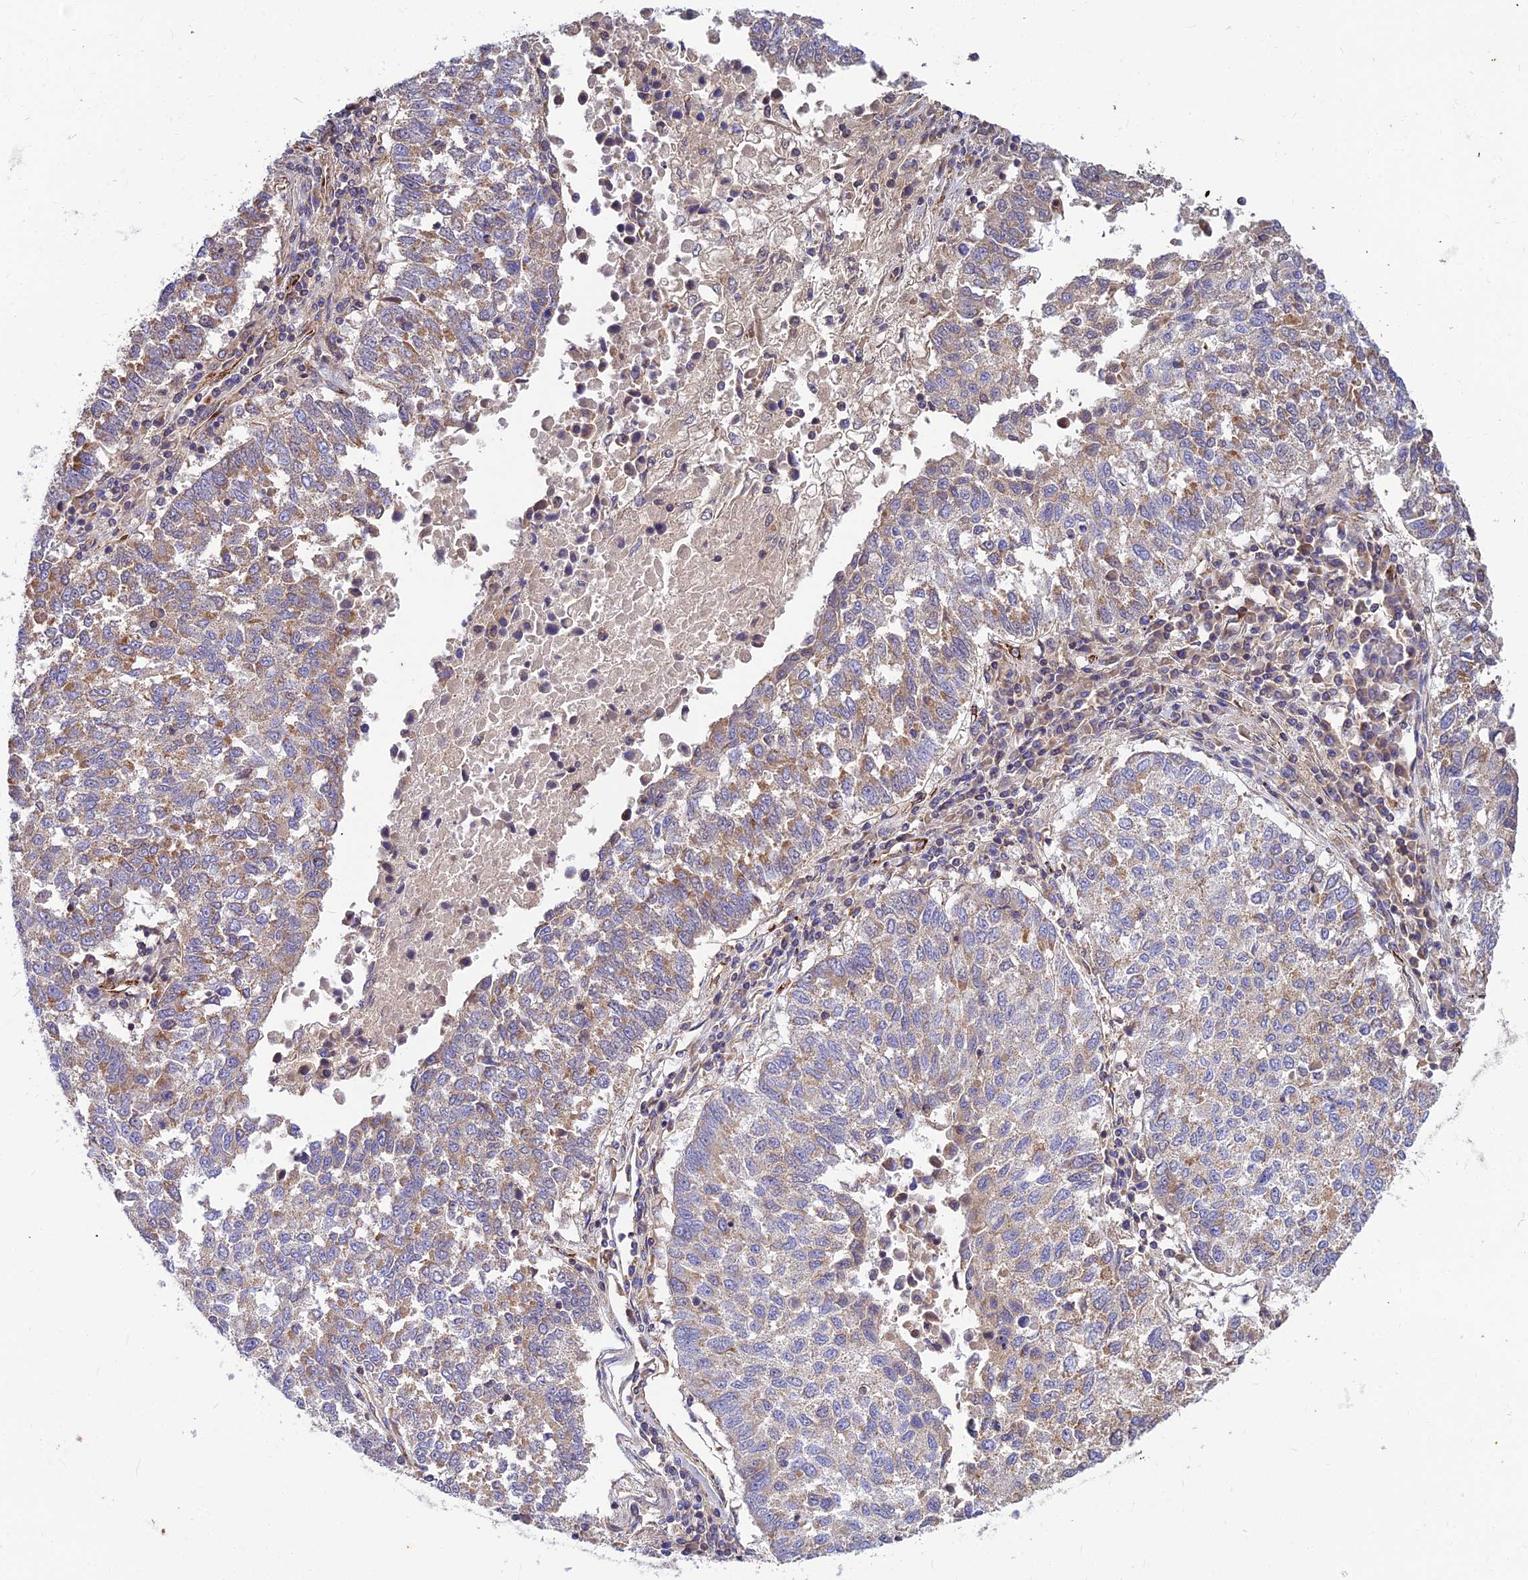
{"staining": {"intensity": "moderate", "quantity": "<25%", "location": "cytoplasmic/membranous"}, "tissue": "lung cancer", "cell_type": "Tumor cells", "image_type": "cancer", "snomed": [{"axis": "morphology", "description": "Squamous cell carcinoma, NOS"}, {"axis": "topography", "description": "Lung"}], "caption": "IHC (DAB (3,3'-diaminobenzidine)) staining of lung cancer displays moderate cytoplasmic/membranous protein expression in approximately <25% of tumor cells.", "gene": "ASPHD1", "patient": {"sex": "male", "age": 73}}